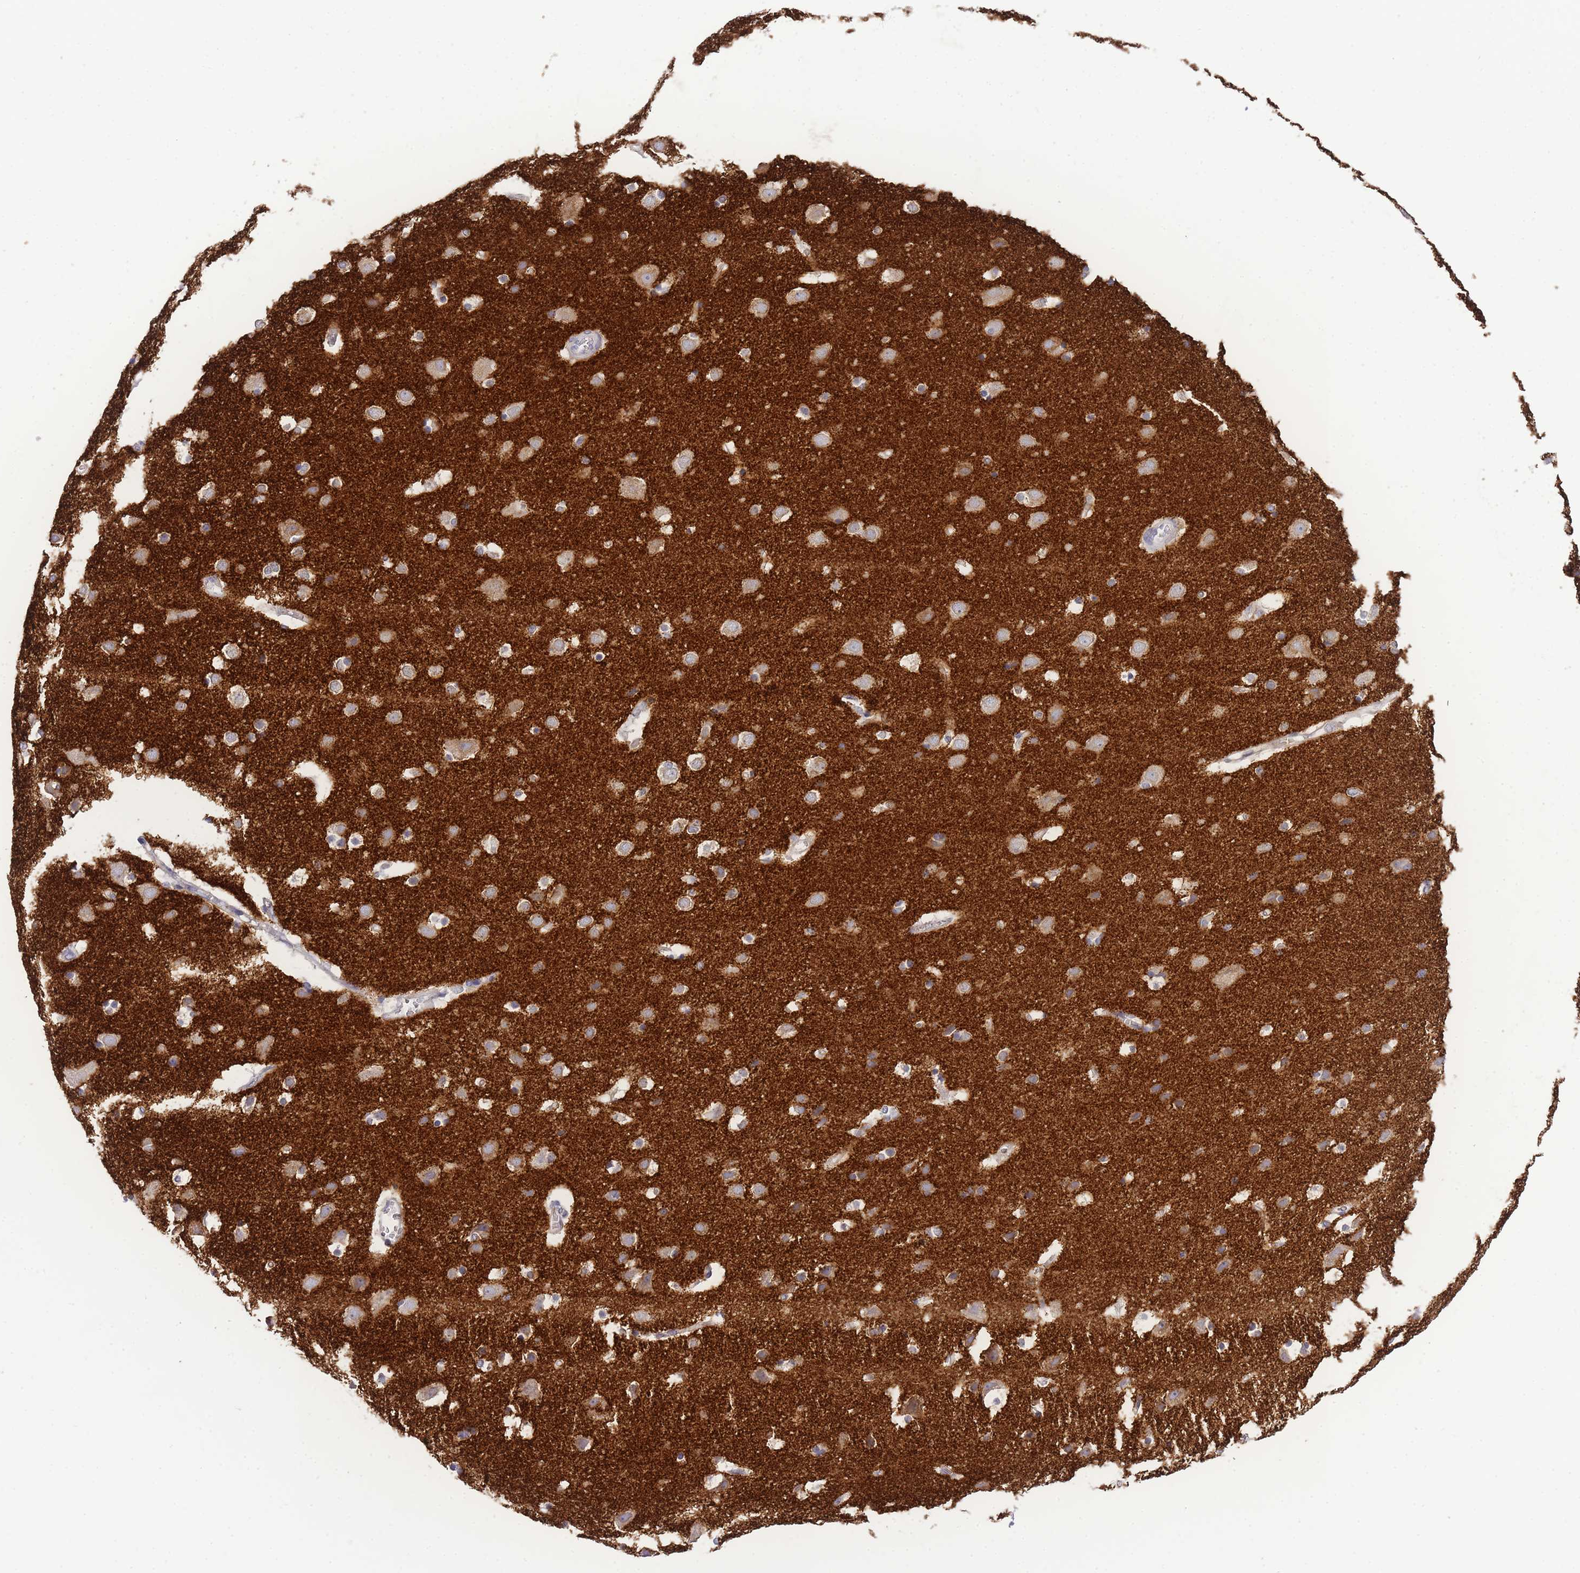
{"staining": {"intensity": "weak", "quantity": "25%-75%", "location": "cytoplasmic/membranous"}, "tissue": "cerebral cortex", "cell_type": "Endothelial cells", "image_type": "normal", "snomed": [{"axis": "morphology", "description": "Normal tissue, NOS"}, {"axis": "topography", "description": "Cerebral cortex"}], "caption": "Immunohistochemistry (IHC) (DAB) staining of benign human cerebral cortex displays weak cytoplasmic/membranous protein expression in about 25%-75% of endothelial cells. Nuclei are stained in blue.", "gene": "TIFAB", "patient": {"sex": "male", "age": 54}}